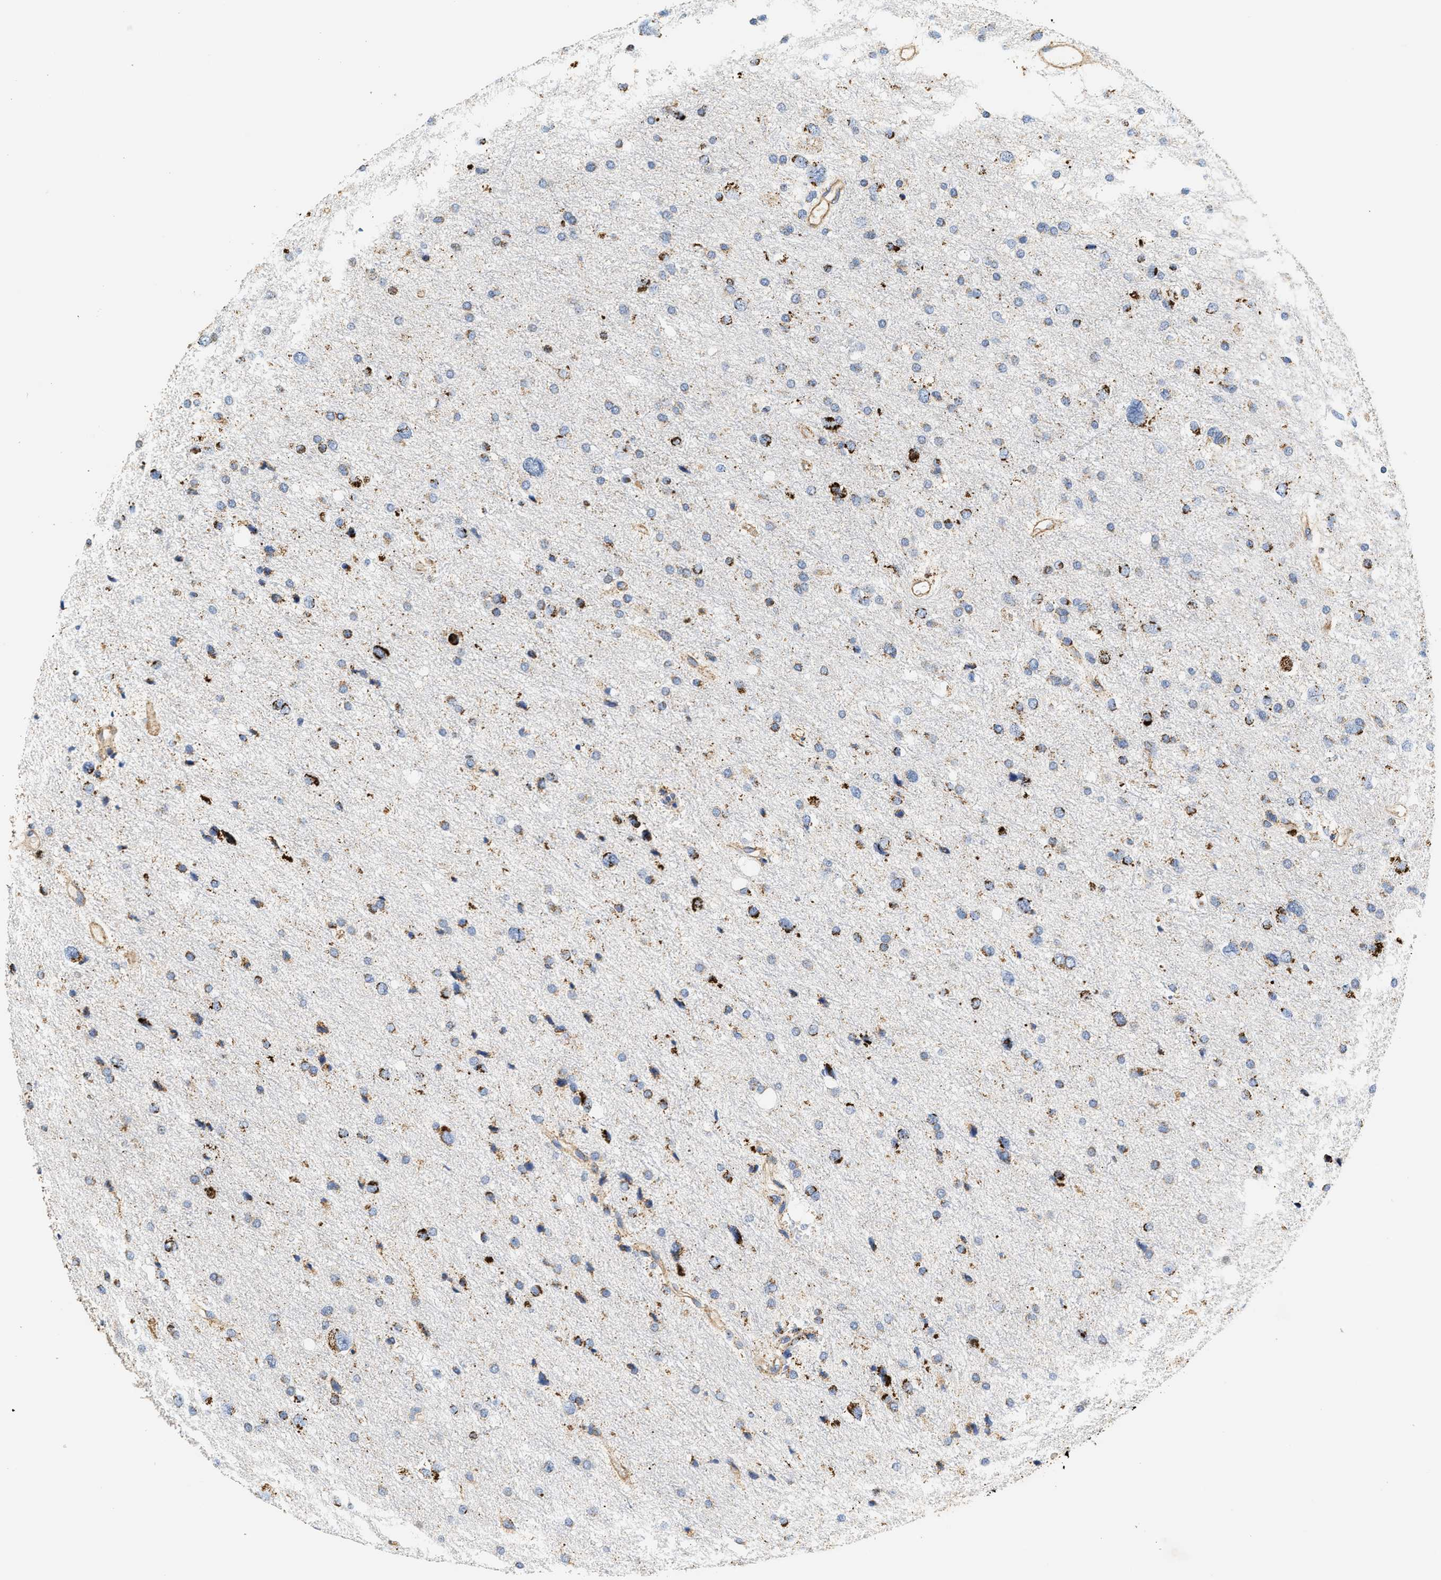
{"staining": {"intensity": "moderate", "quantity": "25%-75%", "location": "cytoplasmic/membranous"}, "tissue": "glioma", "cell_type": "Tumor cells", "image_type": "cancer", "snomed": [{"axis": "morphology", "description": "Glioma, malignant, Low grade"}, {"axis": "topography", "description": "Brain"}], "caption": "The micrograph demonstrates a brown stain indicating the presence of a protein in the cytoplasmic/membranous of tumor cells in malignant glioma (low-grade).", "gene": "SHMT2", "patient": {"sex": "female", "age": 37}}